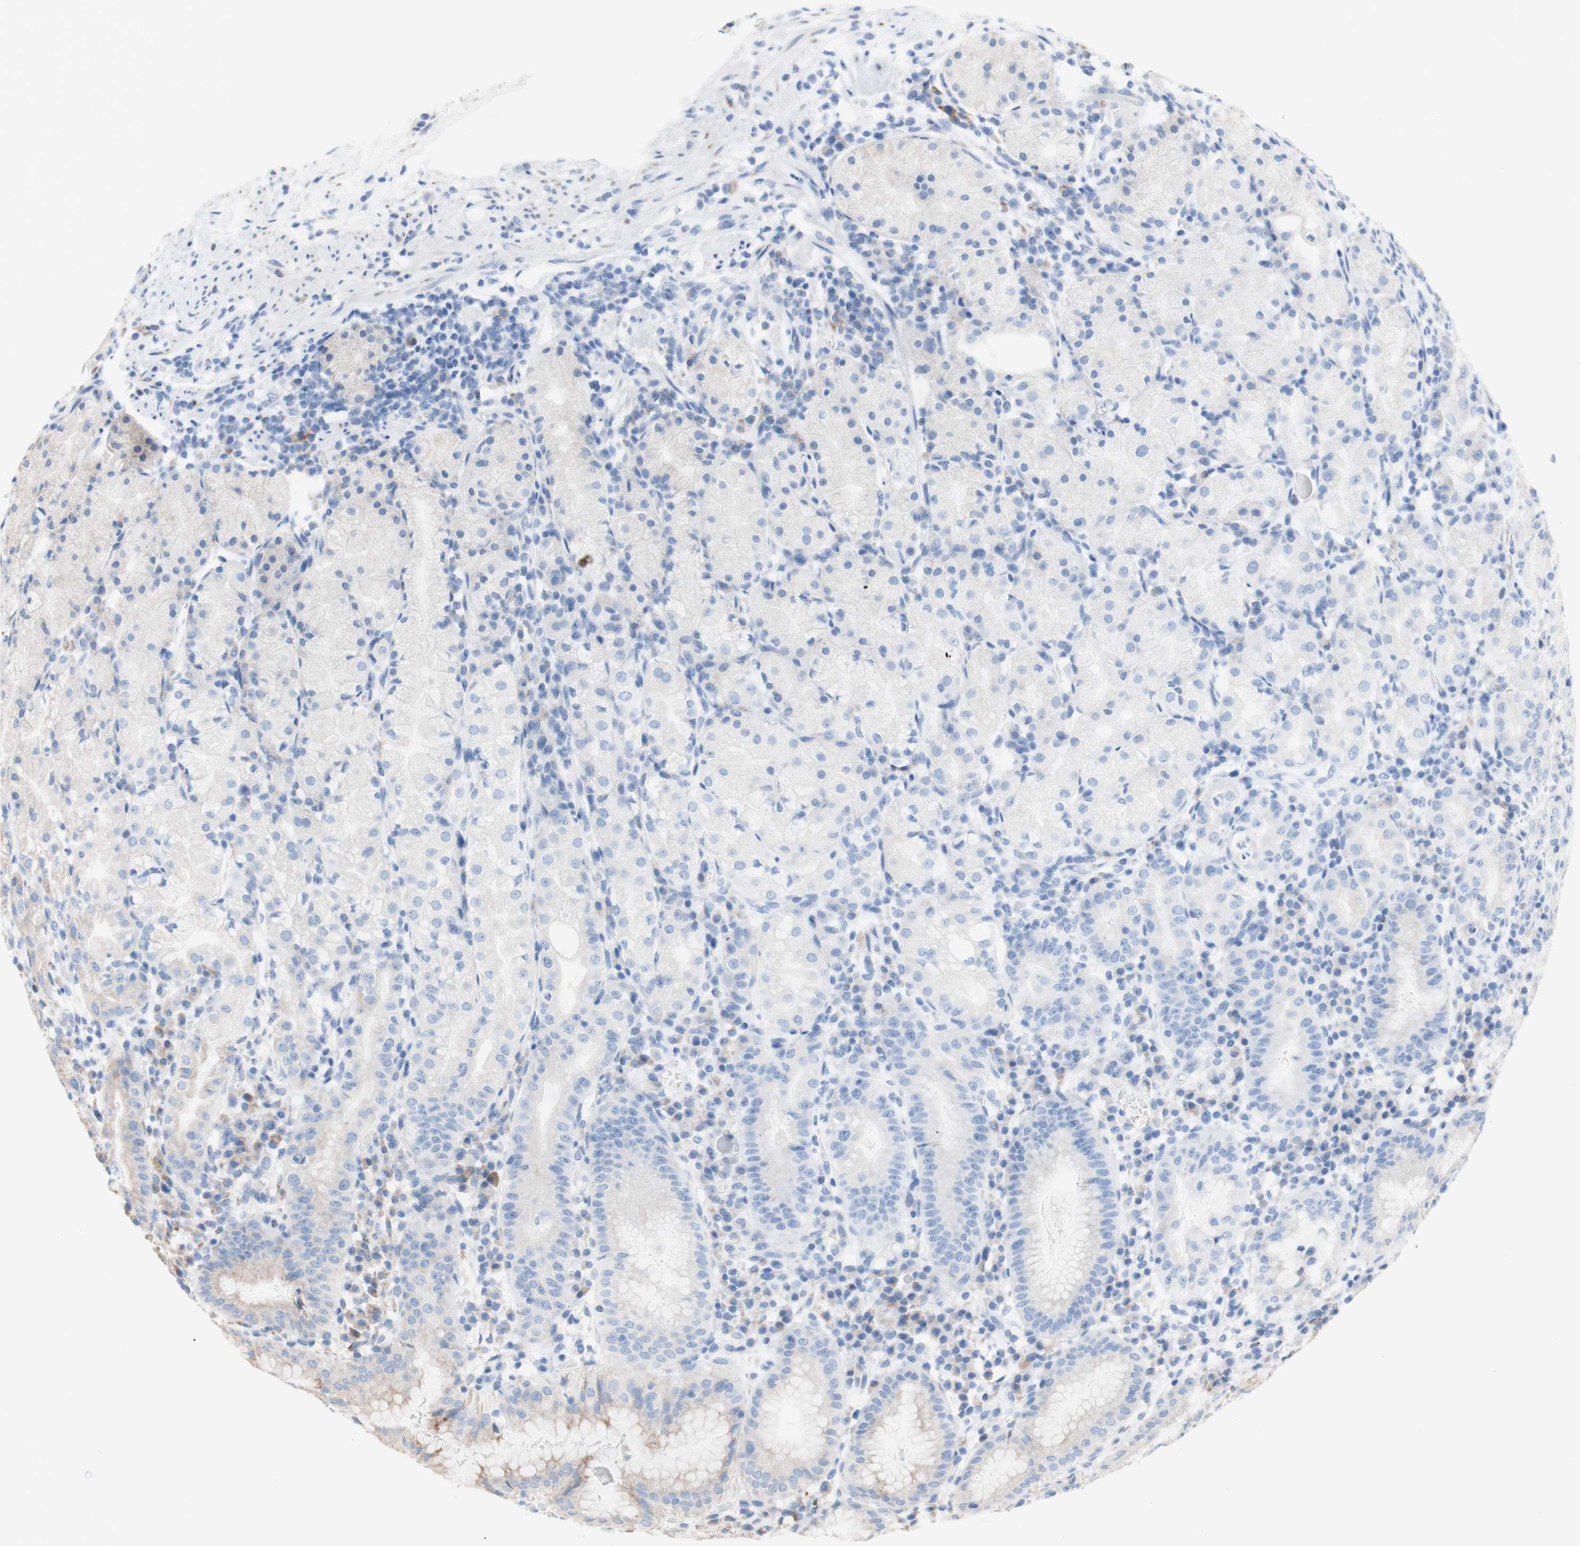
{"staining": {"intensity": "weak", "quantity": "<25%", "location": "cytoplasmic/membranous"}, "tissue": "stomach", "cell_type": "Glandular cells", "image_type": "normal", "snomed": [{"axis": "morphology", "description": "Normal tissue, NOS"}, {"axis": "topography", "description": "Stomach"}, {"axis": "topography", "description": "Stomach, lower"}], "caption": "This is a image of IHC staining of normal stomach, which shows no positivity in glandular cells.", "gene": "AGPAT5", "patient": {"sex": "female", "age": 75}}